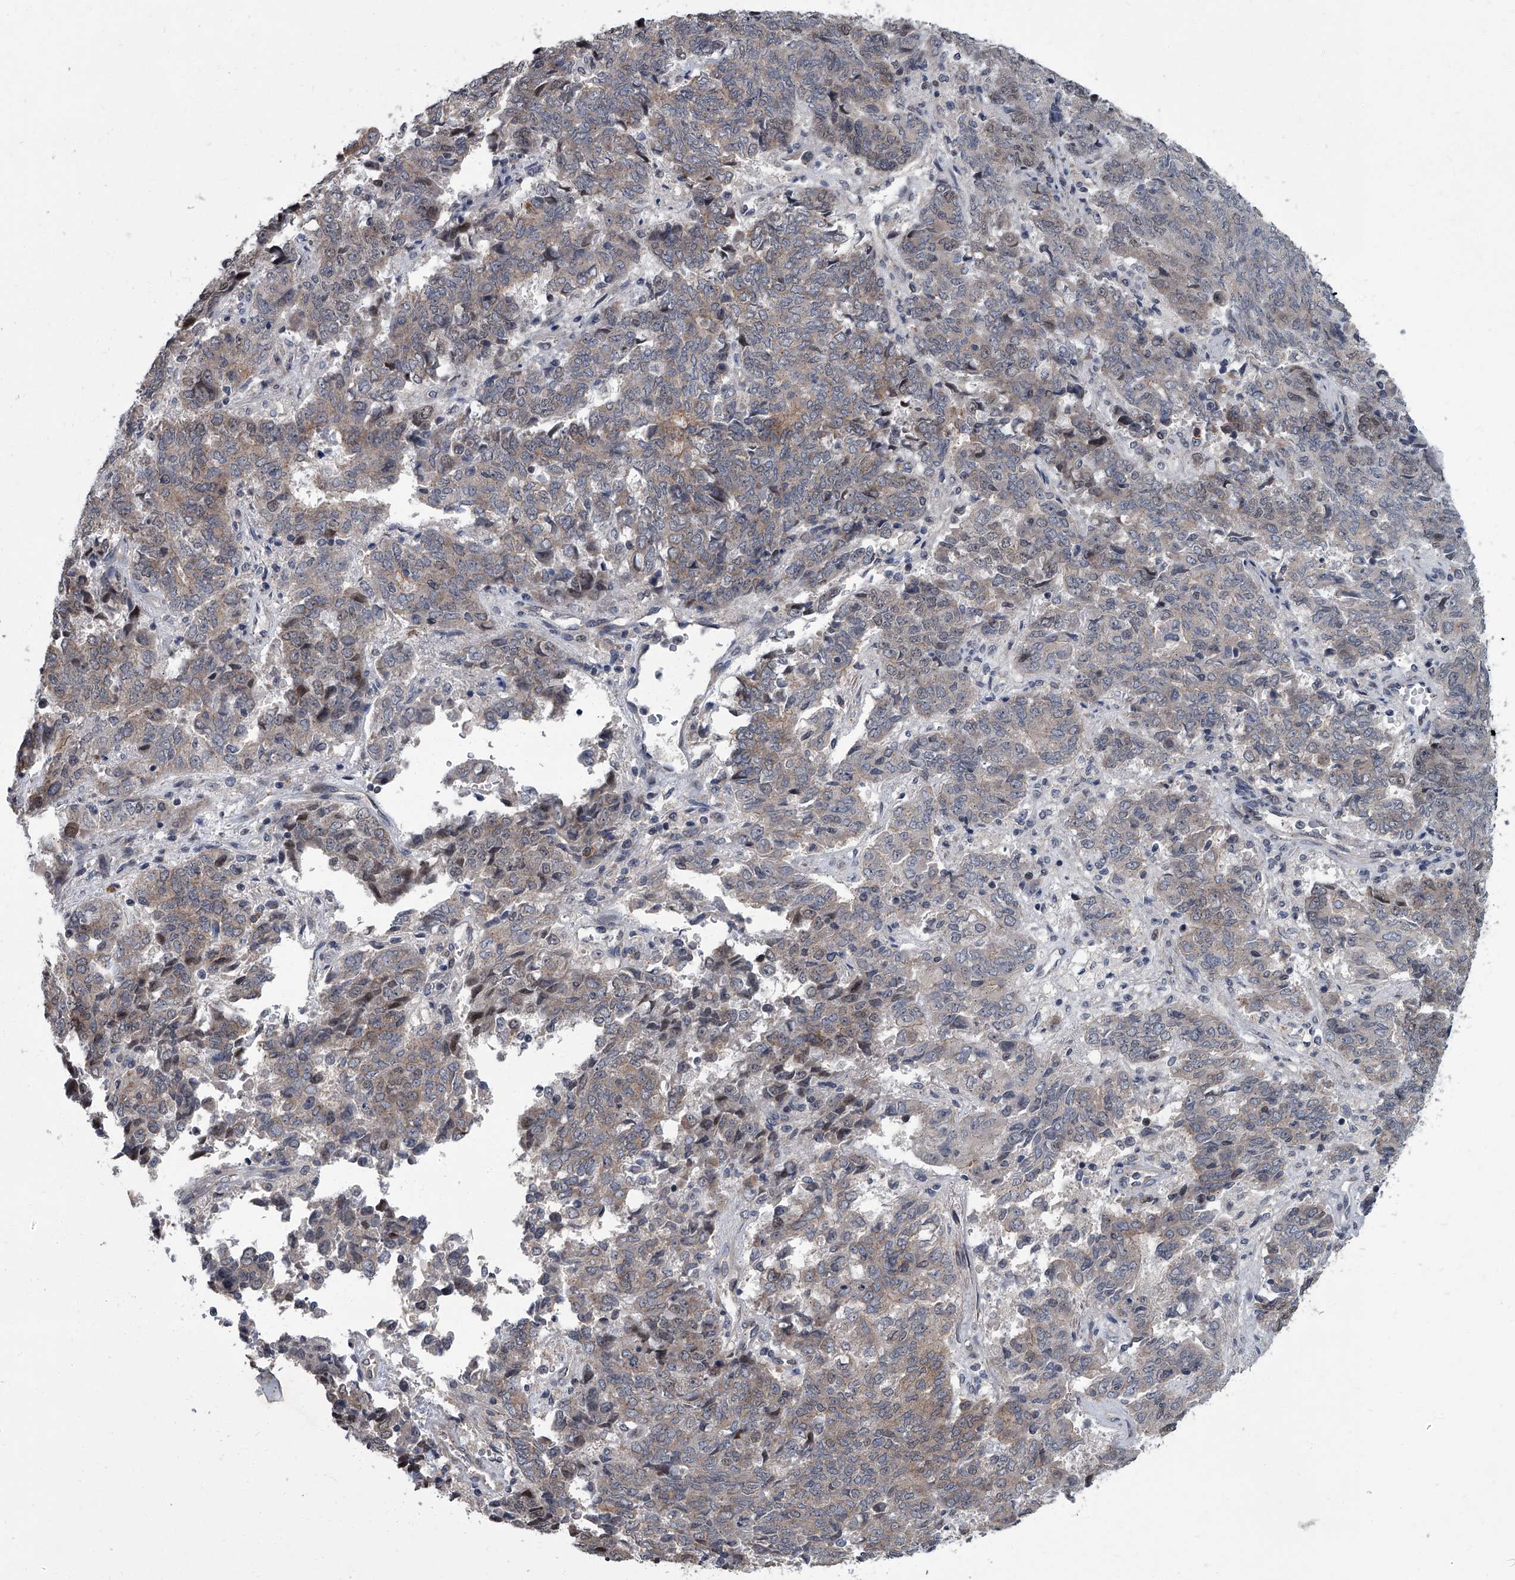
{"staining": {"intensity": "weak", "quantity": "25%-75%", "location": "cytoplasmic/membranous"}, "tissue": "endometrial cancer", "cell_type": "Tumor cells", "image_type": "cancer", "snomed": [{"axis": "morphology", "description": "Adenocarcinoma, NOS"}, {"axis": "topography", "description": "Endometrium"}], "caption": "Tumor cells exhibit low levels of weak cytoplasmic/membranous staining in about 25%-75% of cells in endometrial cancer.", "gene": "ZNF274", "patient": {"sex": "female", "age": 80}}